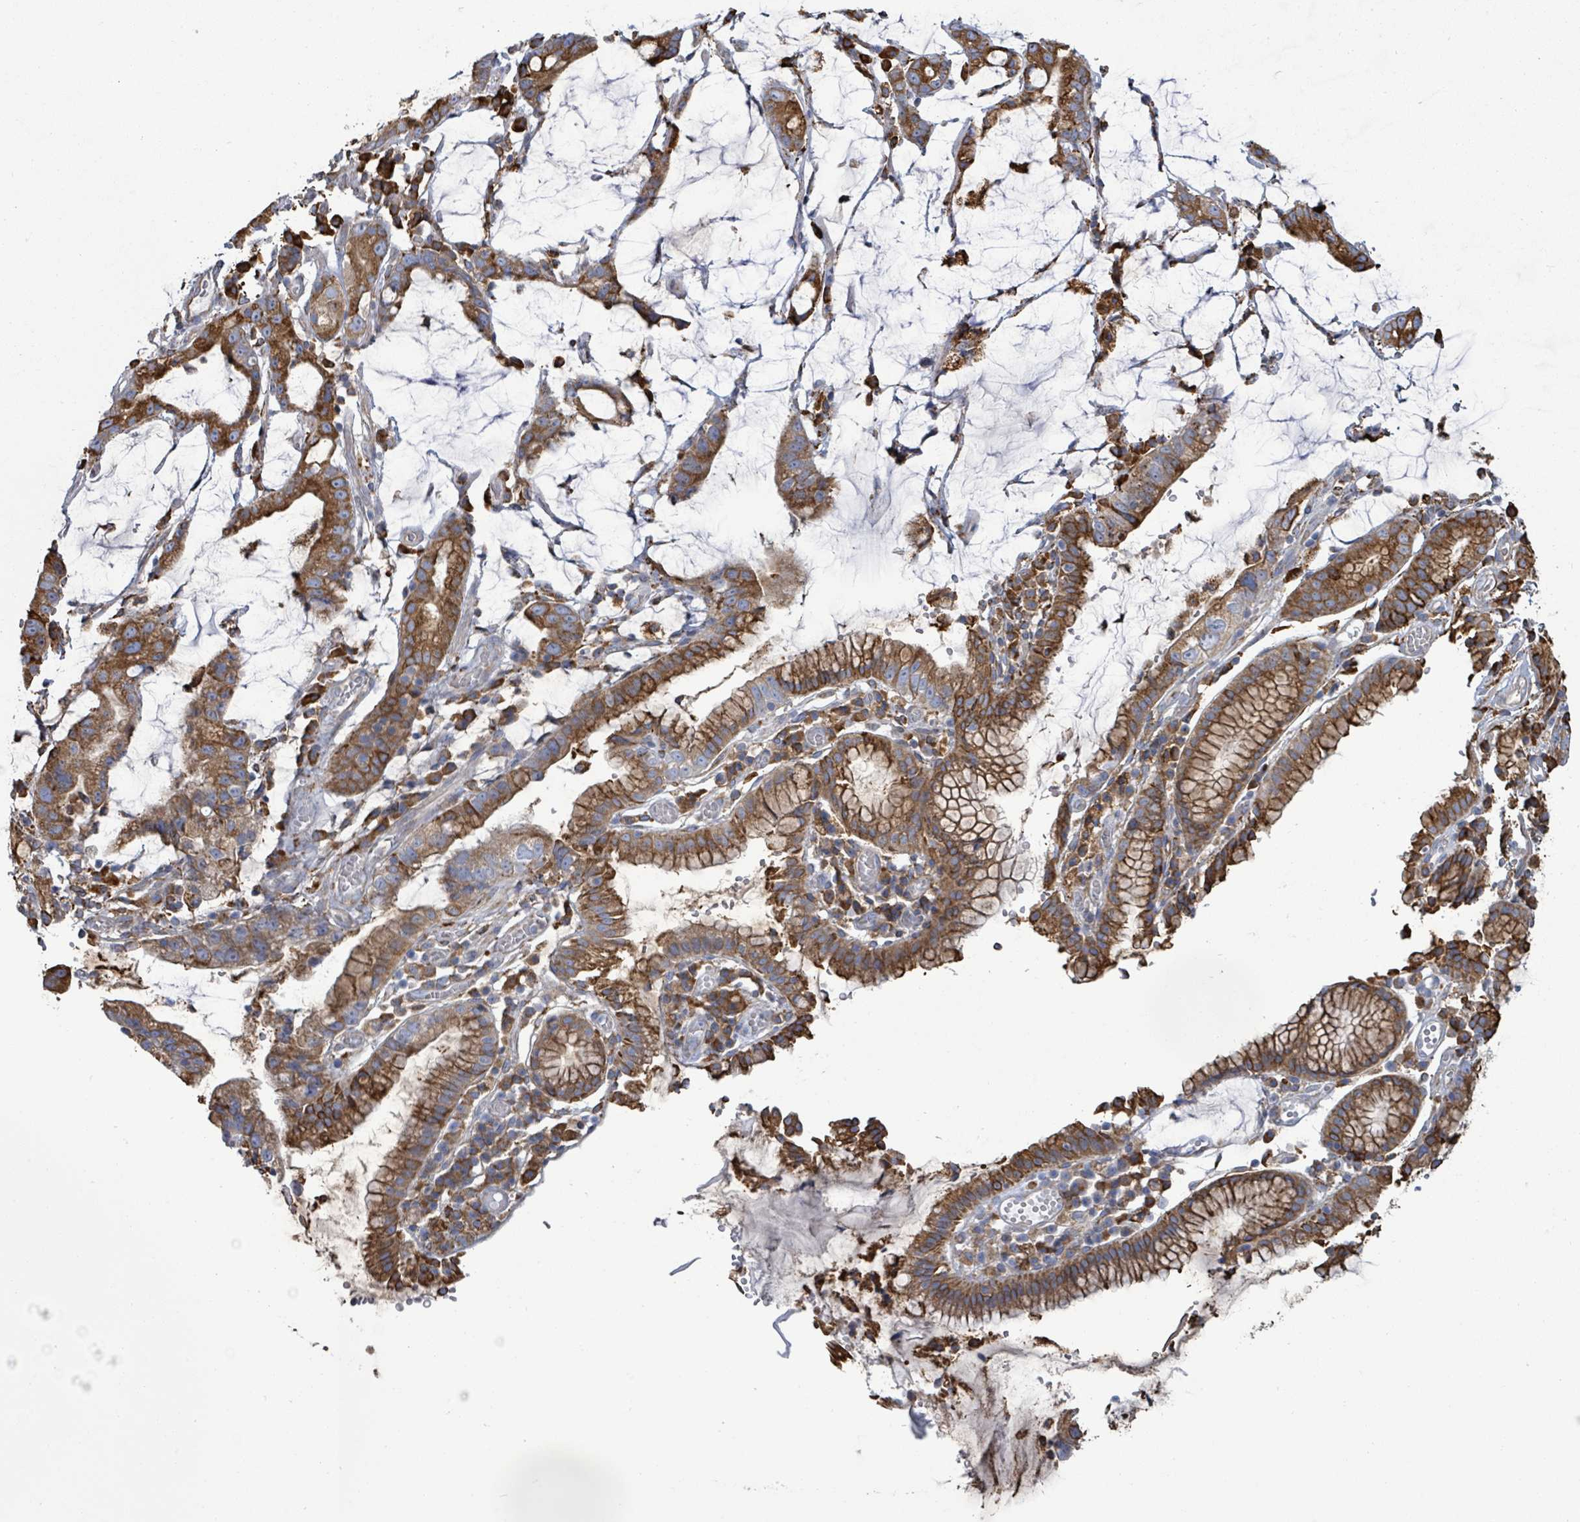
{"staining": {"intensity": "strong", "quantity": ">75%", "location": "cytoplasmic/membranous"}, "tissue": "stomach cancer", "cell_type": "Tumor cells", "image_type": "cancer", "snomed": [{"axis": "morphology", "description": "Adenocarcinoma, NOS"}, {"axis": "topography", "description": "Stomach"}], "caption": "A high-resolution photomicrograph shows immunohistochemistry (IHC) staining of stomach cancer (adenocarcinoma), which demonstrates strong cytoplasmic/membranous expression in approximately >75% of tumor cells.", "gene": "RFPL4A", "patient": {"sex": "male", "age": 55}}